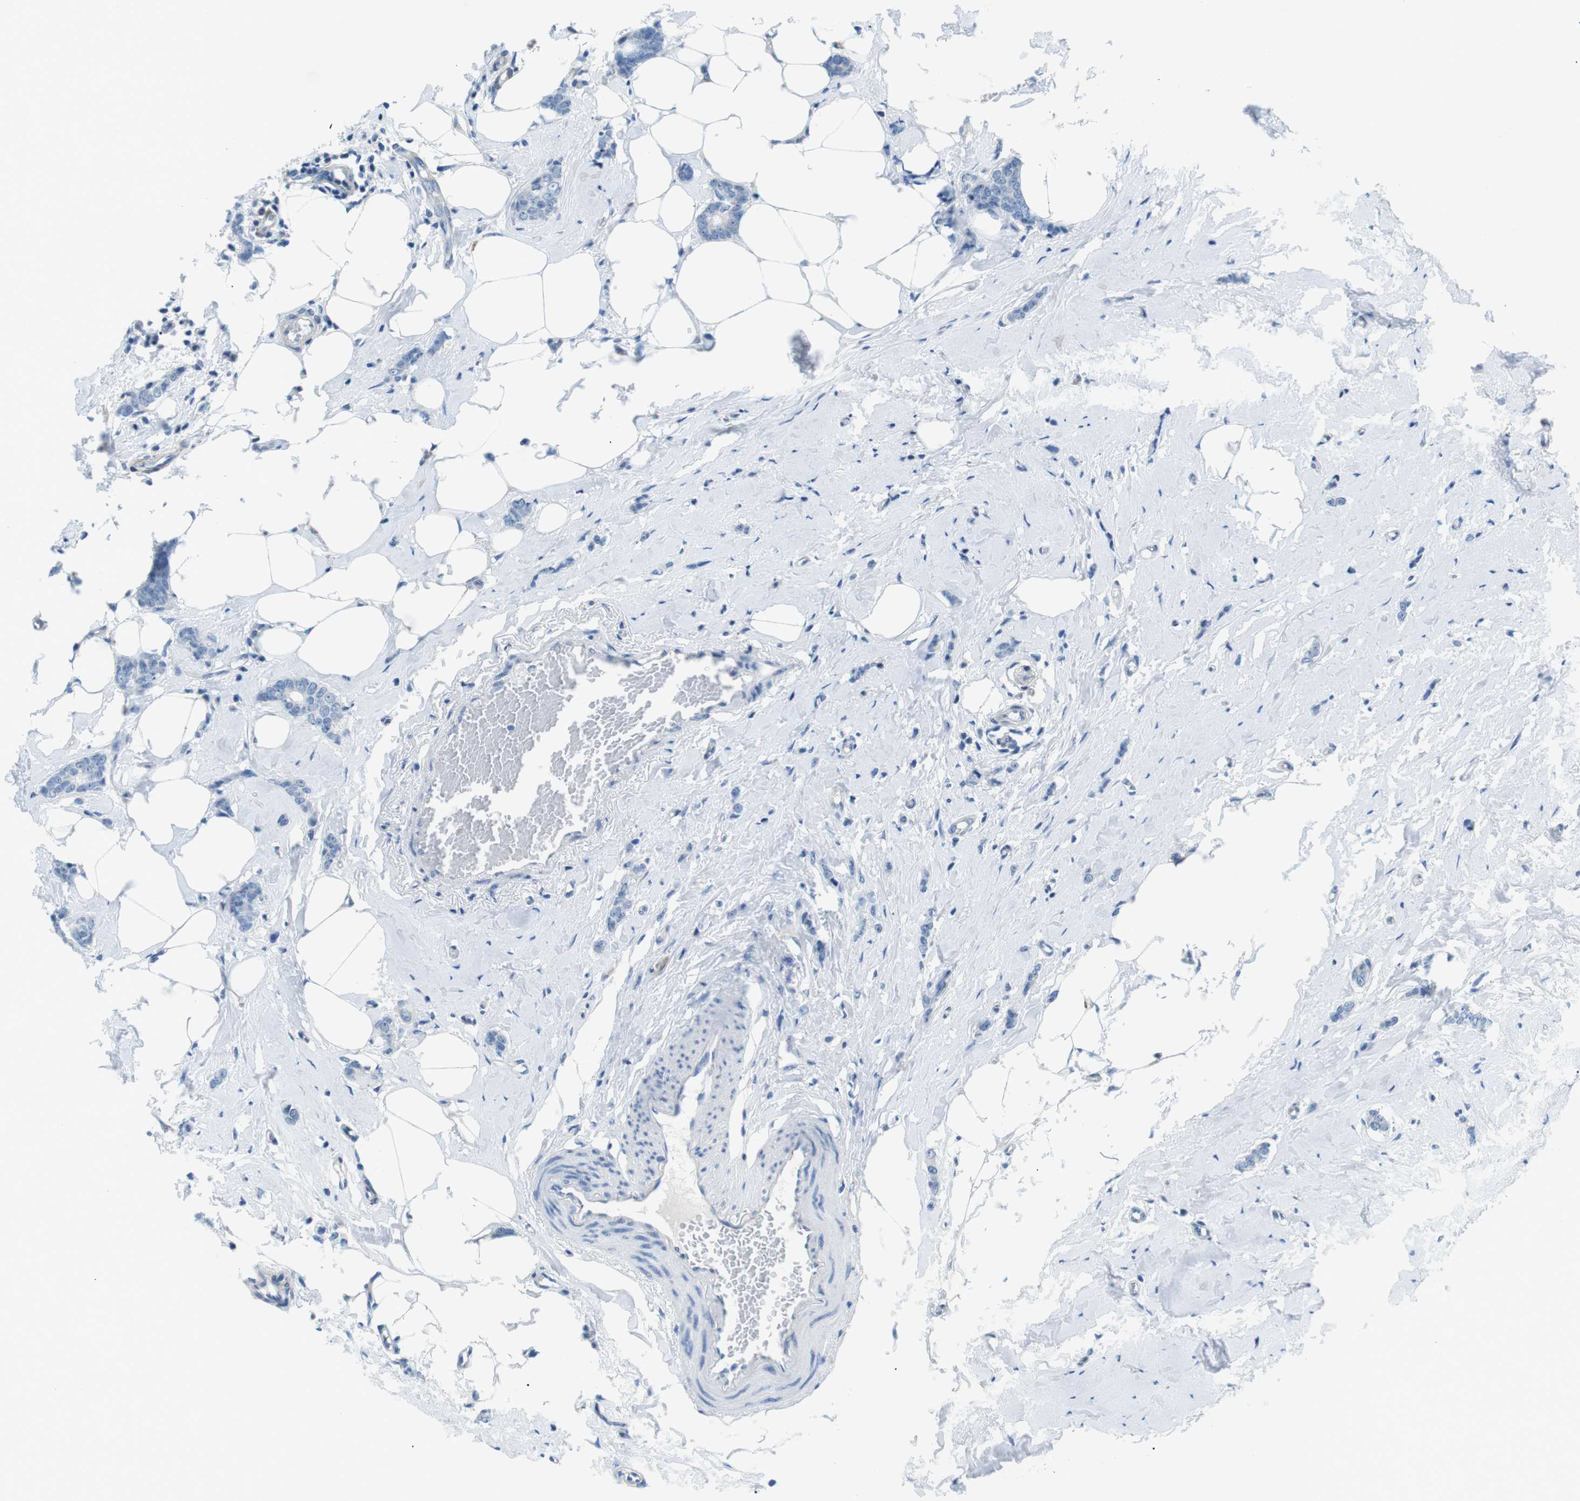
{"staining": {"intensity": "negative", "quantity": "none", "location": "none"}, "tissue": "breast cancer", "cell_type": "Tumor cells", "image_type": "cancer", "snomed": [{"axis": "morphology", "description": "Lobular carcinoma"}, {"axis": "topography", "description": "Skin"}, {"axis": "topography", "description": "Breast"}], "caption": "High power microscopy histopathology image of an IHC image of breast cancer (lobular carcinoma), revealing no significant positivity in tumor cells.", "gene": "PHLDA1", "patient": {"sex": "female", "age": 46}}